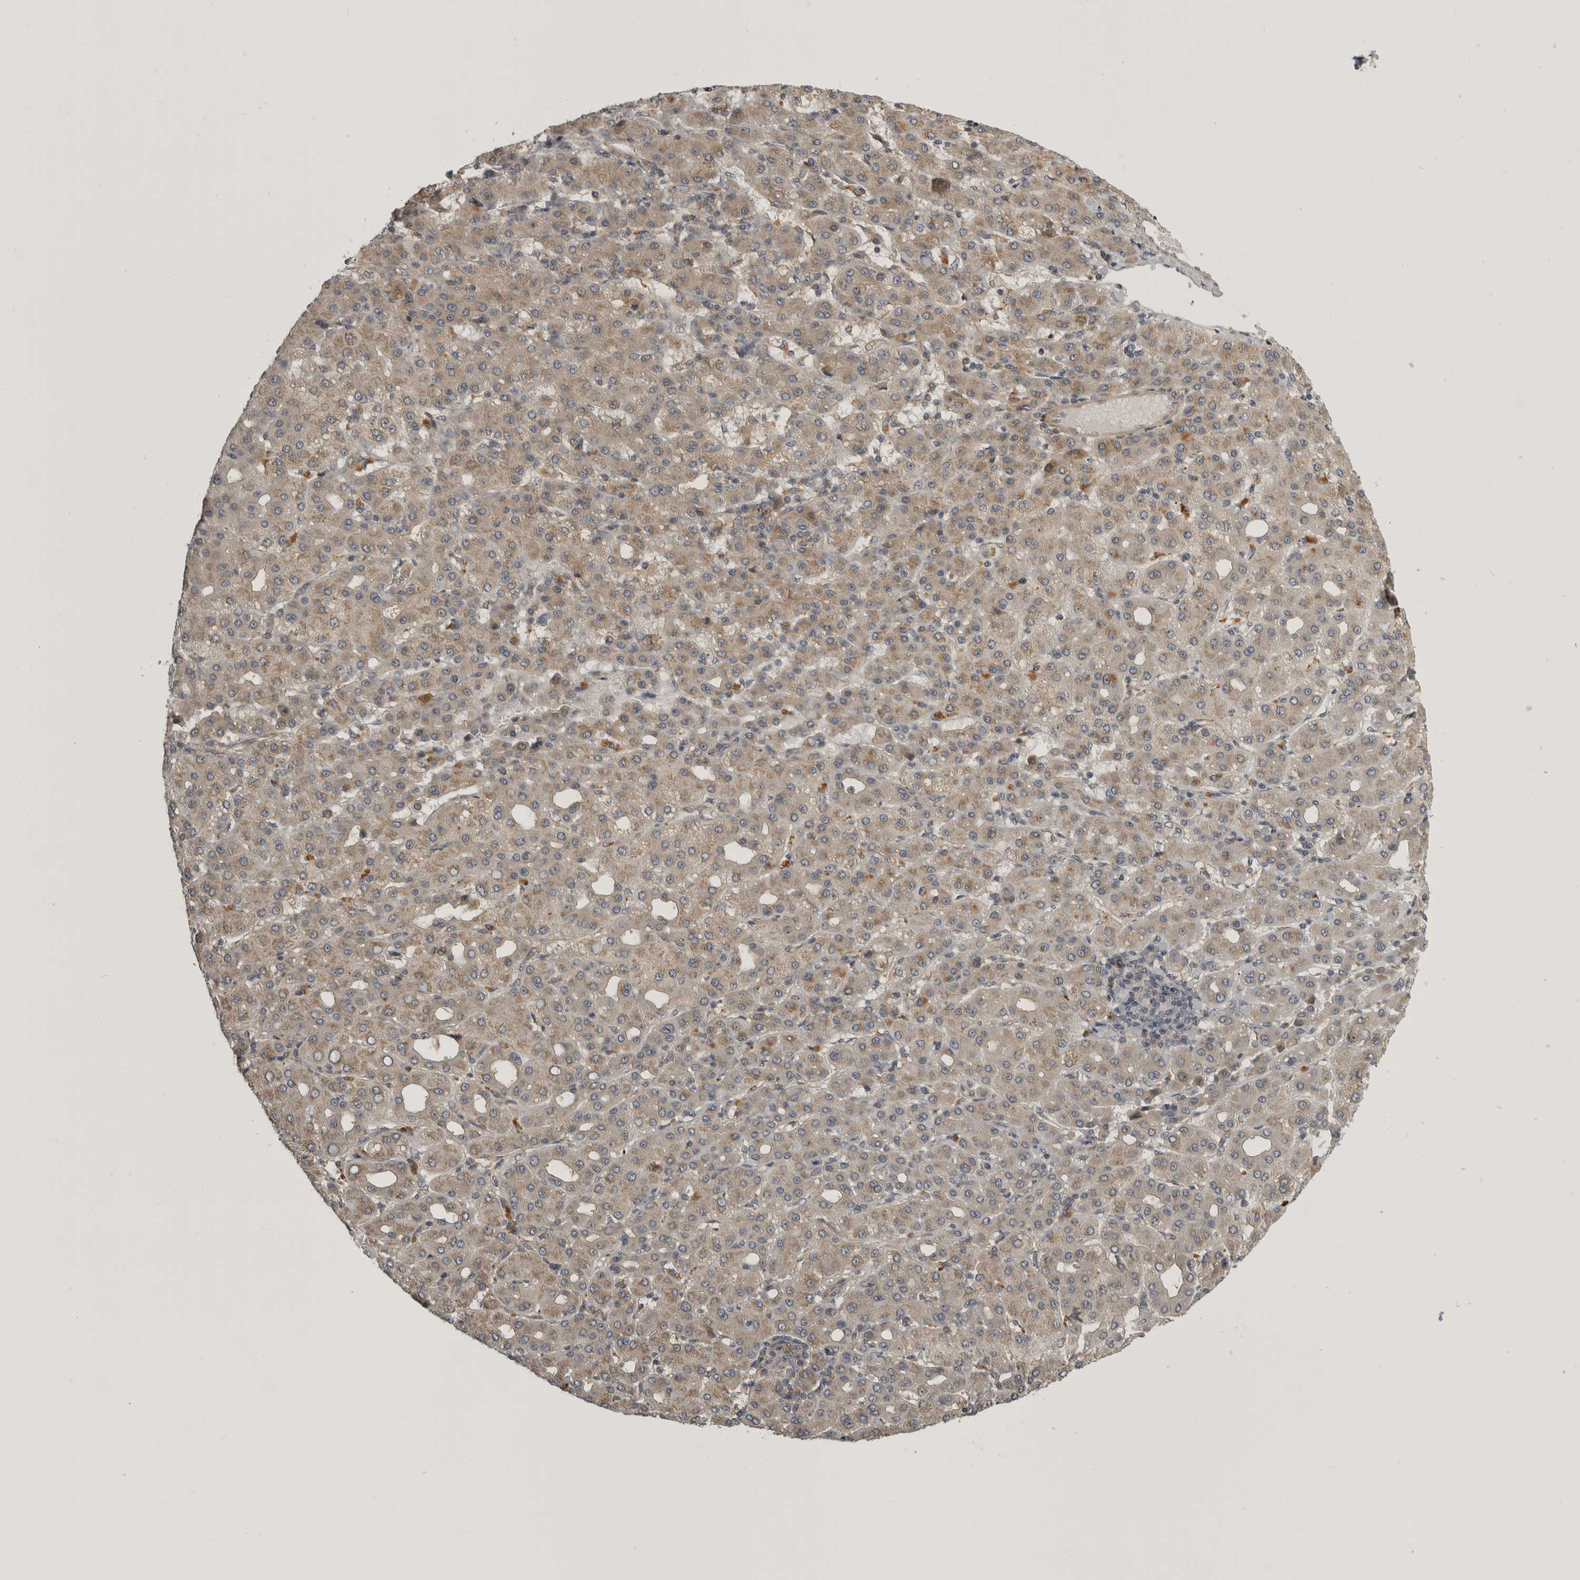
{"staining": {"intensity": "weak", "quantity": "25%-75%", "location": "cytoplasmic/membranous"}, "tissue": "liver cancer", "cell_type": "Tumor cells", "image_type": "cancer", "snomed": [{"axis": "morphology", "description": "Carcinoma, Hepatocellular, NOS"}, {"axis": "topography", "description": "Liver"}], "caption": "Immunohistochemical staining of liver cancer (hepatocellular carcinoma) demonstrates weak cytoplasmic/membranous protein positivity in about 25%-75% of tumor cells. (Stains: DAB (3,3'-diaminobenzidine) in brown, nuclei in blue, Microscopy: brightfield microscopy at high magnification).", "gene": "CUEDC1", "patient": {"sex": "male", "age": 65}}